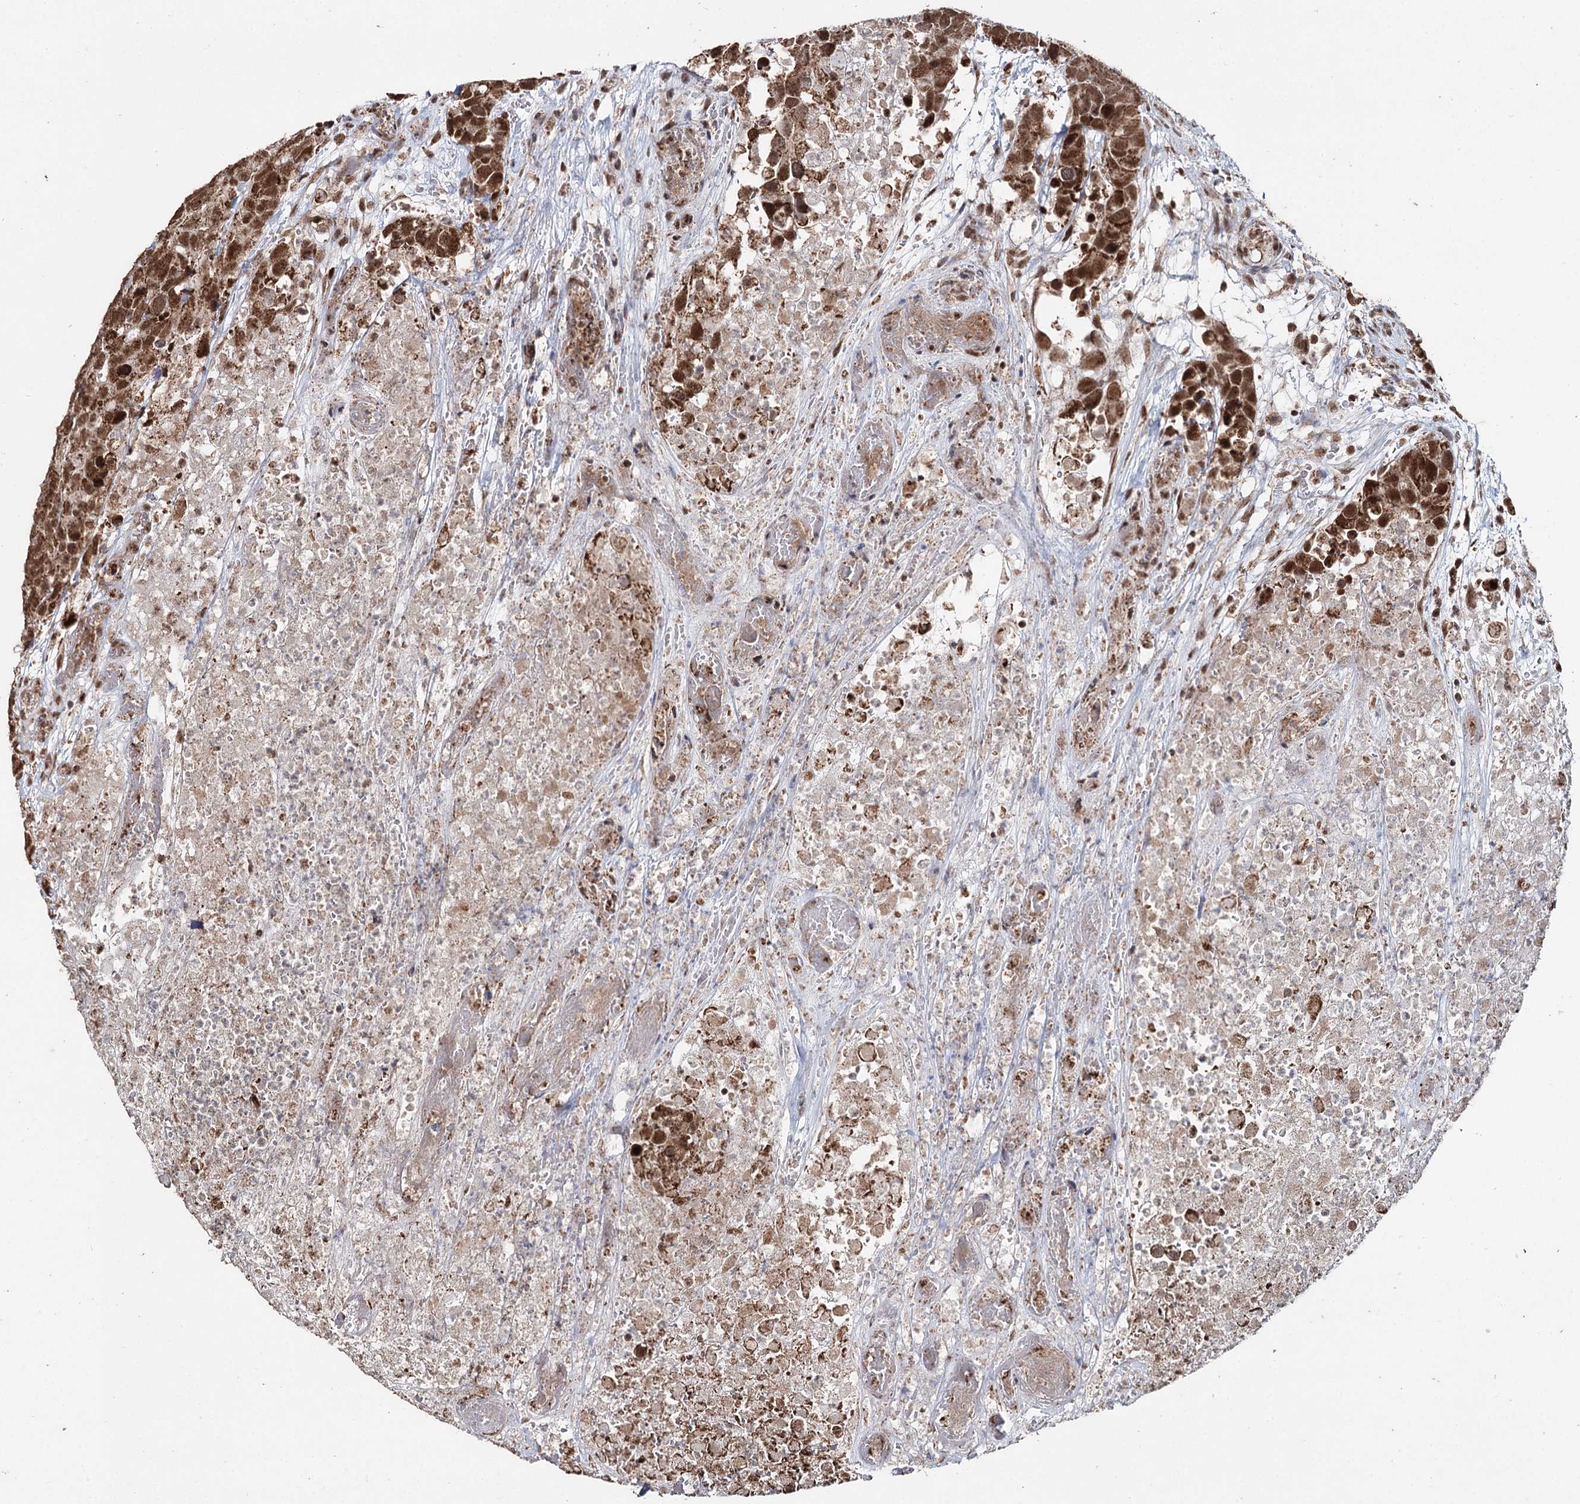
{"staining": {"intensity": "moderate", "quantity": ">75%", "location": "cytoplasmic/membranous,nuclear"}, "tissue": "breast cancer", "cell_type": "Tumor cells", "image_type": "cancer", "snomed": [{"axis": "morphology", "description": "Duct carcinoma"}, {"axis": "topography", "description": "Breast"}], "caption": "Moderate cytoplasmic/membranous and nuclear staining for a protein is seen in approximately >75% of tumor cells of breast infiltrating ductal carcinoma using immunohistochemistry (IHC).", "gene": "PDHX", "patient": {"sex": "female", "age": 83}}